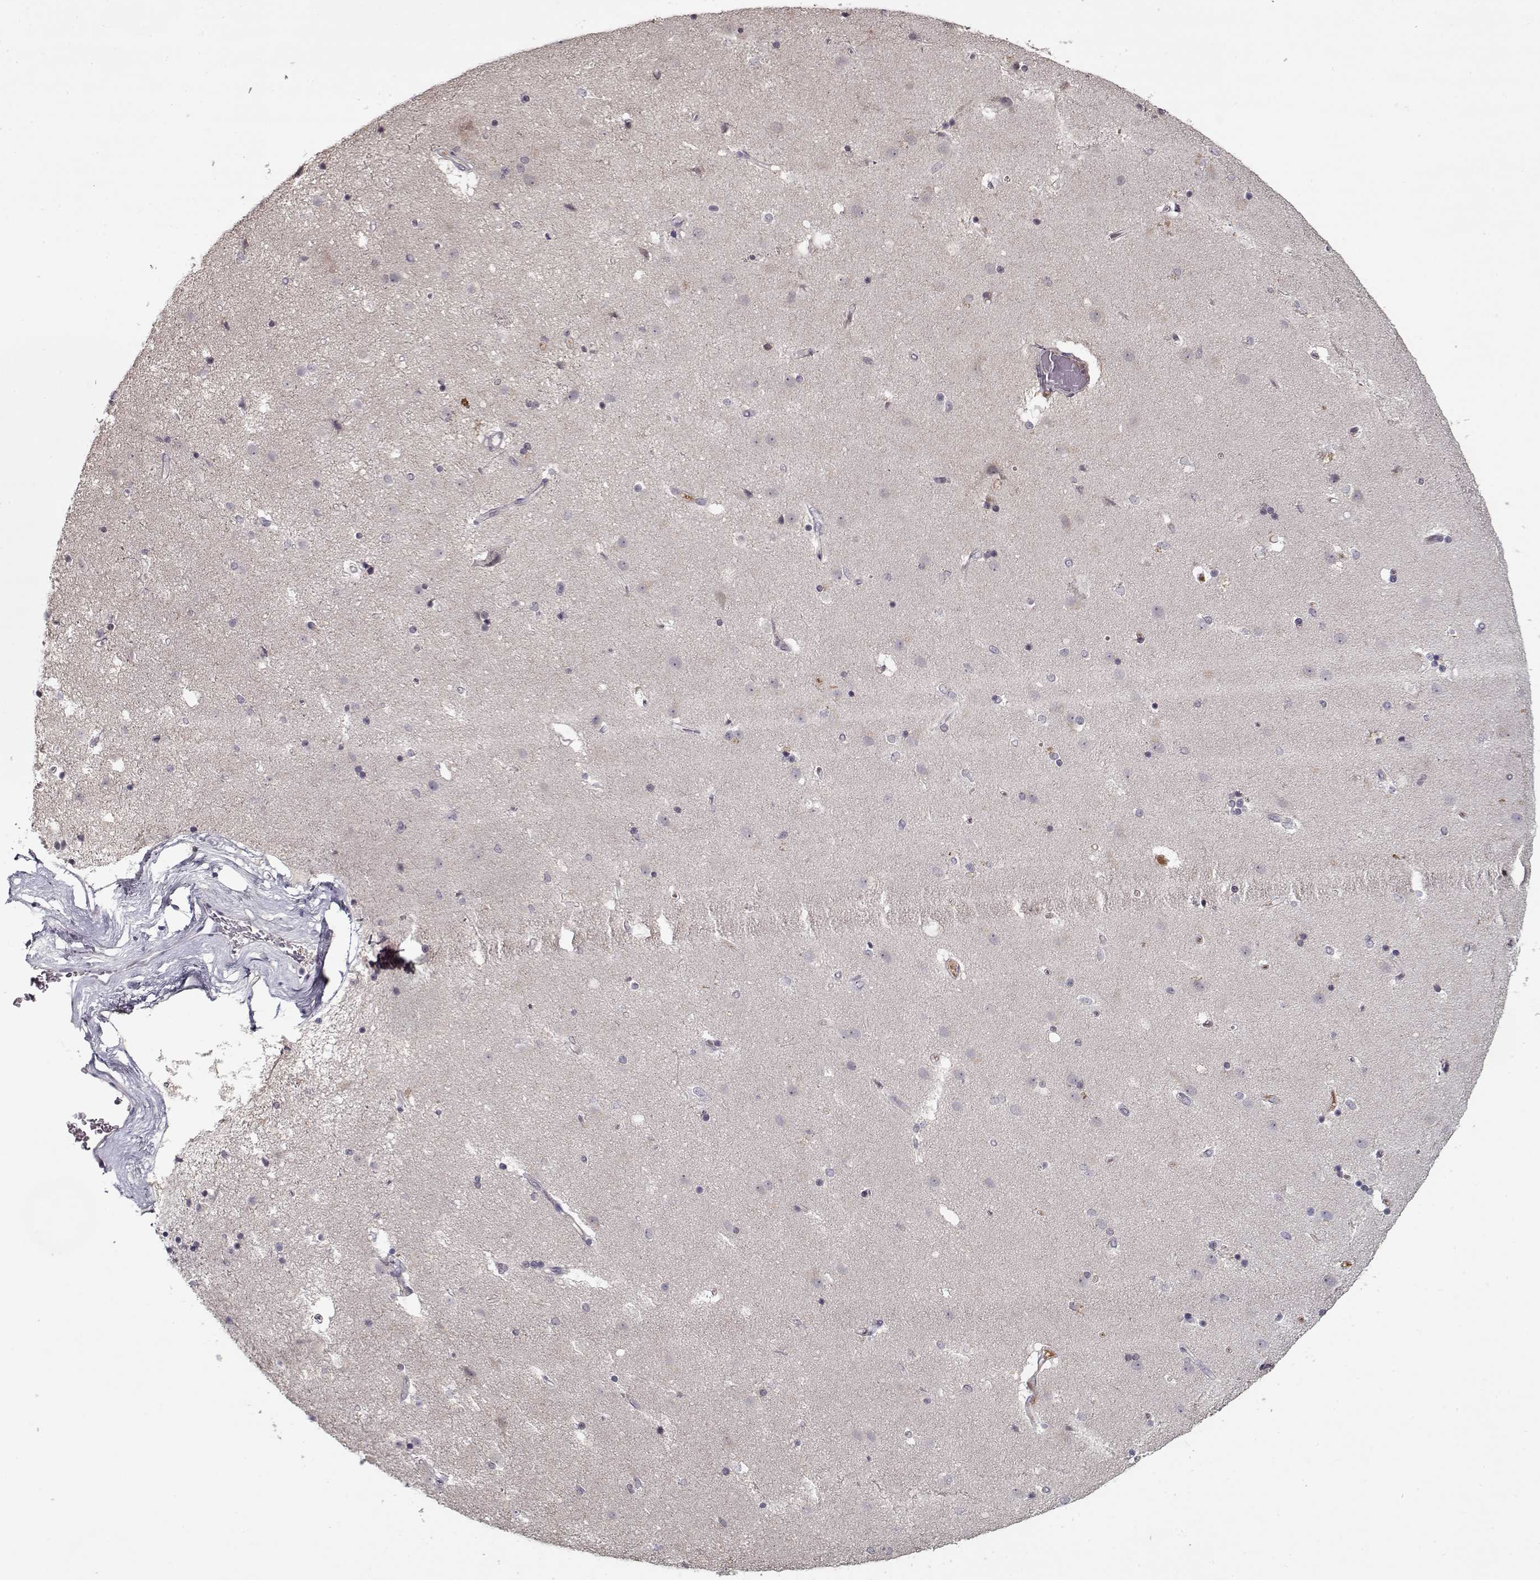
{"staining": {"intensity": "negative", "quantity": "none", "location": "none"}, "tissue": "caudate", "cell_type": "Glial cells", "image_type": "normal", "snomed": [{"axis": "morphology", "description": "Normal tissue, NOS"}, {"axis": "topography", "description": "Lateral ventricle wall"}], "caption": "High power microscopy photomicrograph of an immunohistochemistry photomicrograph of unremarkable caudate, revealing no significant expression in glial cells. (Immunohistochemistry (ihc), brightfield microscopy, high magnification).", "gene": "AFM", "patient": {"sex": "female", "age": 71}}